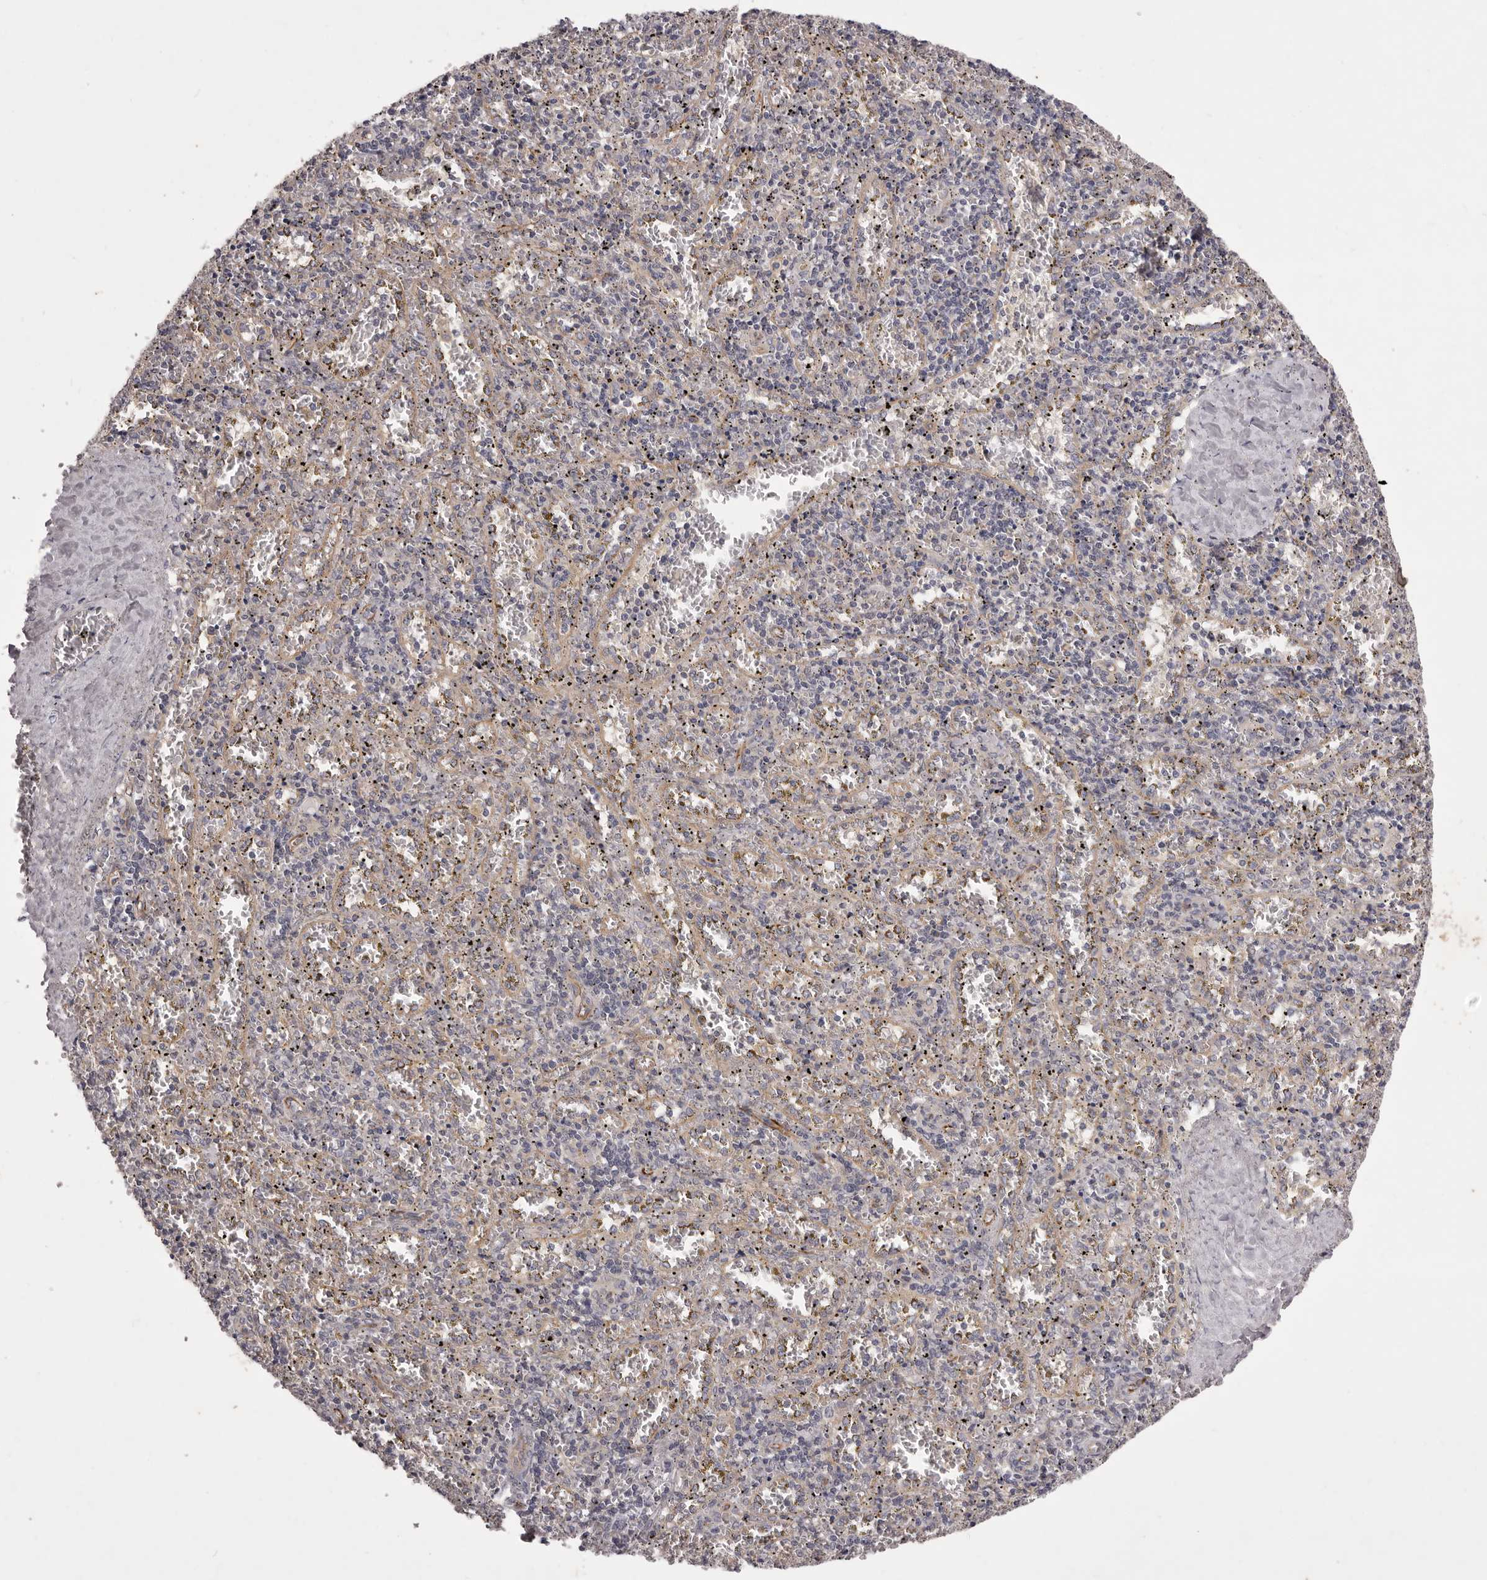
{"staining": {"intensity": "negative", "quantity": "none", "location": "none"}, "tissue": "spleen", "cell_type": "Cells in red pulp", "image_type": "normal", "snomed": [{"axis": "morphology", "description": "Normal tissue, NOS"}, {"axis": "topography", "description": "Spleen"}], "caption": "Immunohistochemical staining of normal human spleen reveals no significant expression in cells in red pulp.", "gene": "PNRC1", "patient": {"sex": "male", "age": 11}}